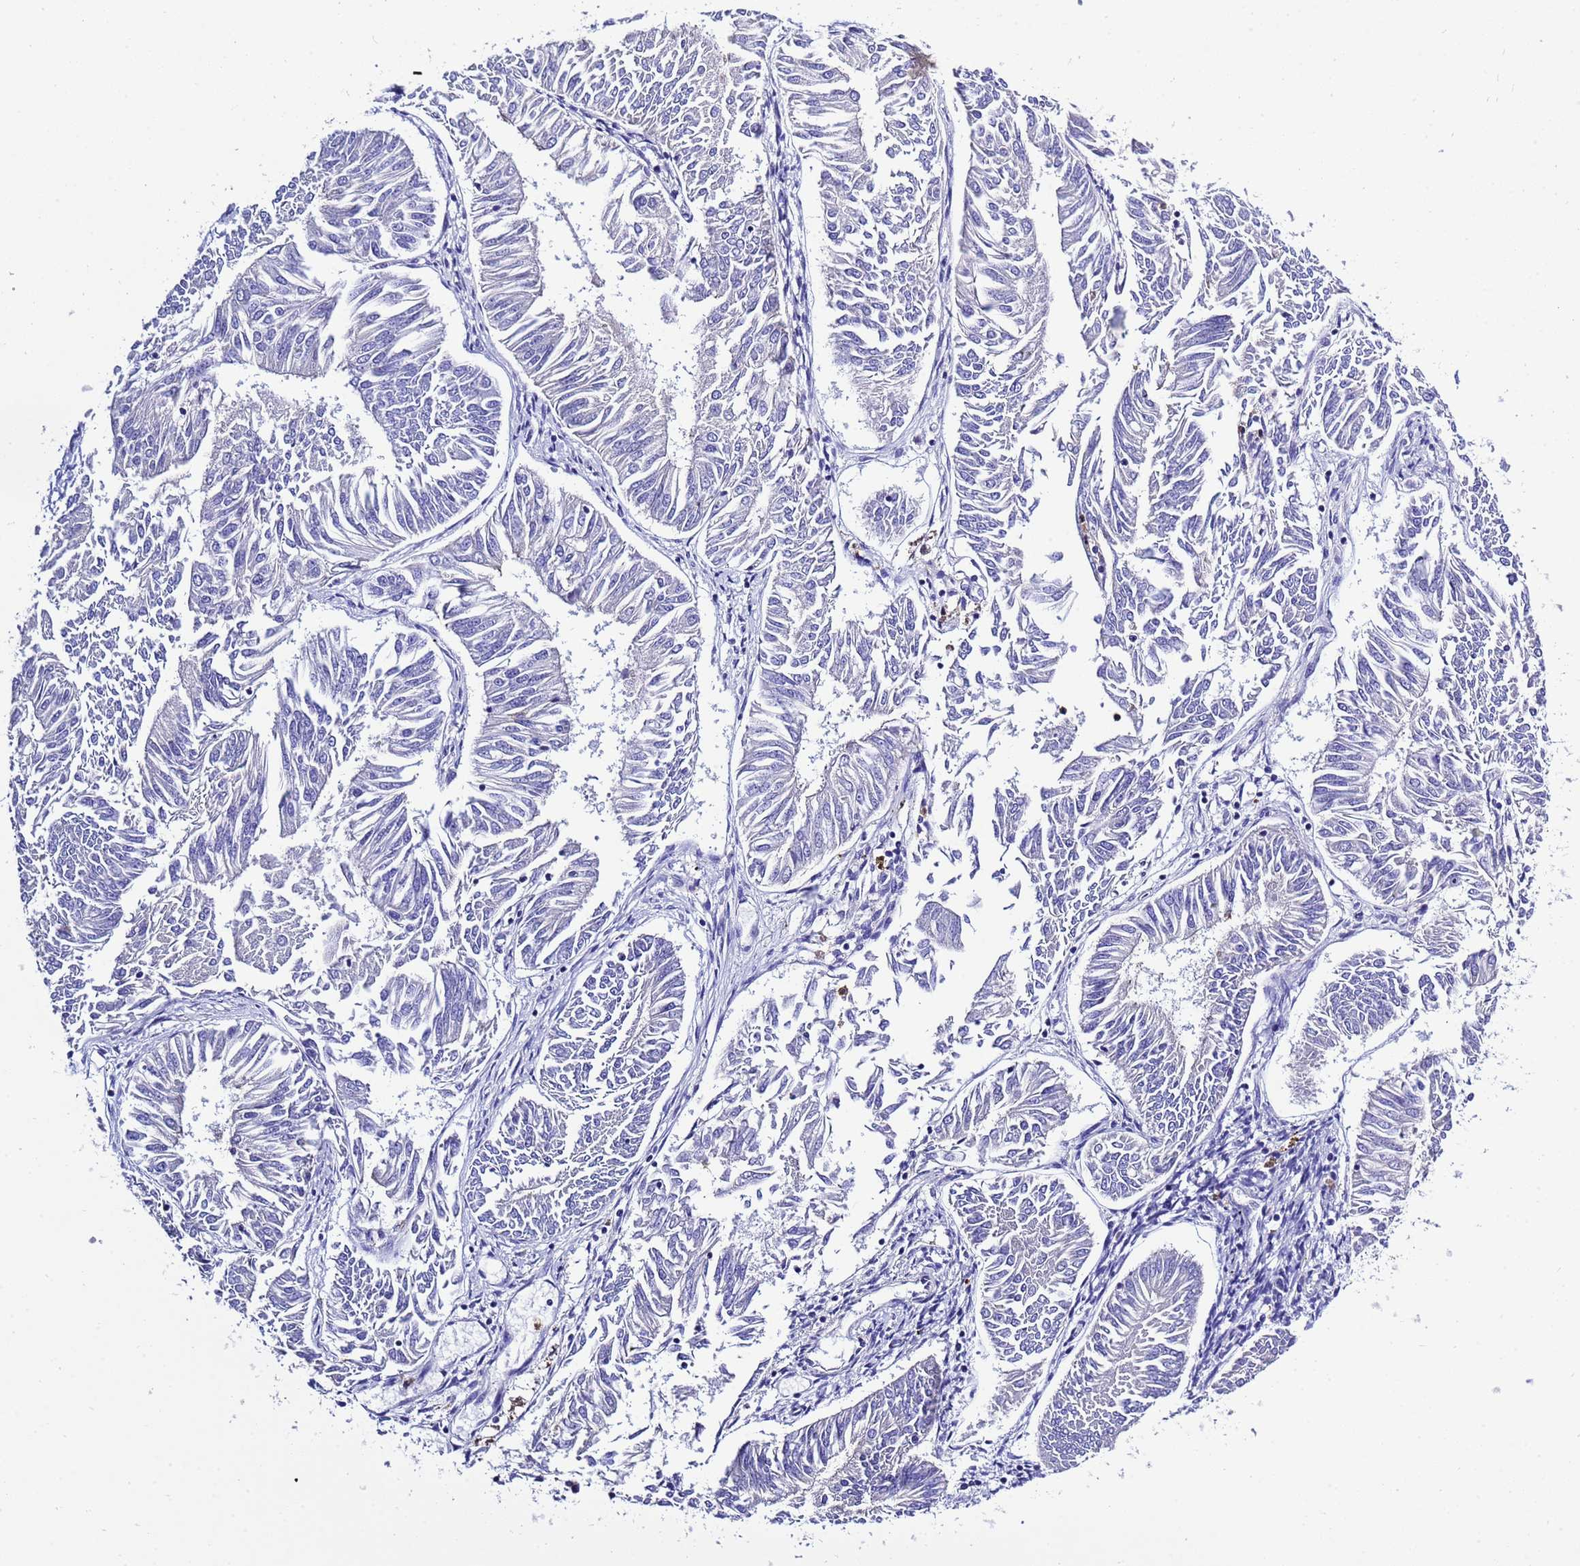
{"staining": {"intensity": "negative", "quantity": "none", "location": "none"}, "tissue": "endometrial cancer", "cell_type": "Tumor cells", "image_type": "cancer", "snomed": [{"axis": "morphology", "description": "Adenocarcinoma, NOS"}, {"axis": "topography", "description": "Endometrium"}], "caption": "The photomicrograph exhibits no staining of tumor cells in adenocarcinoma (endometrial).", "gene": "KICS2", "patient": {"sex": "female", "age": 58}}